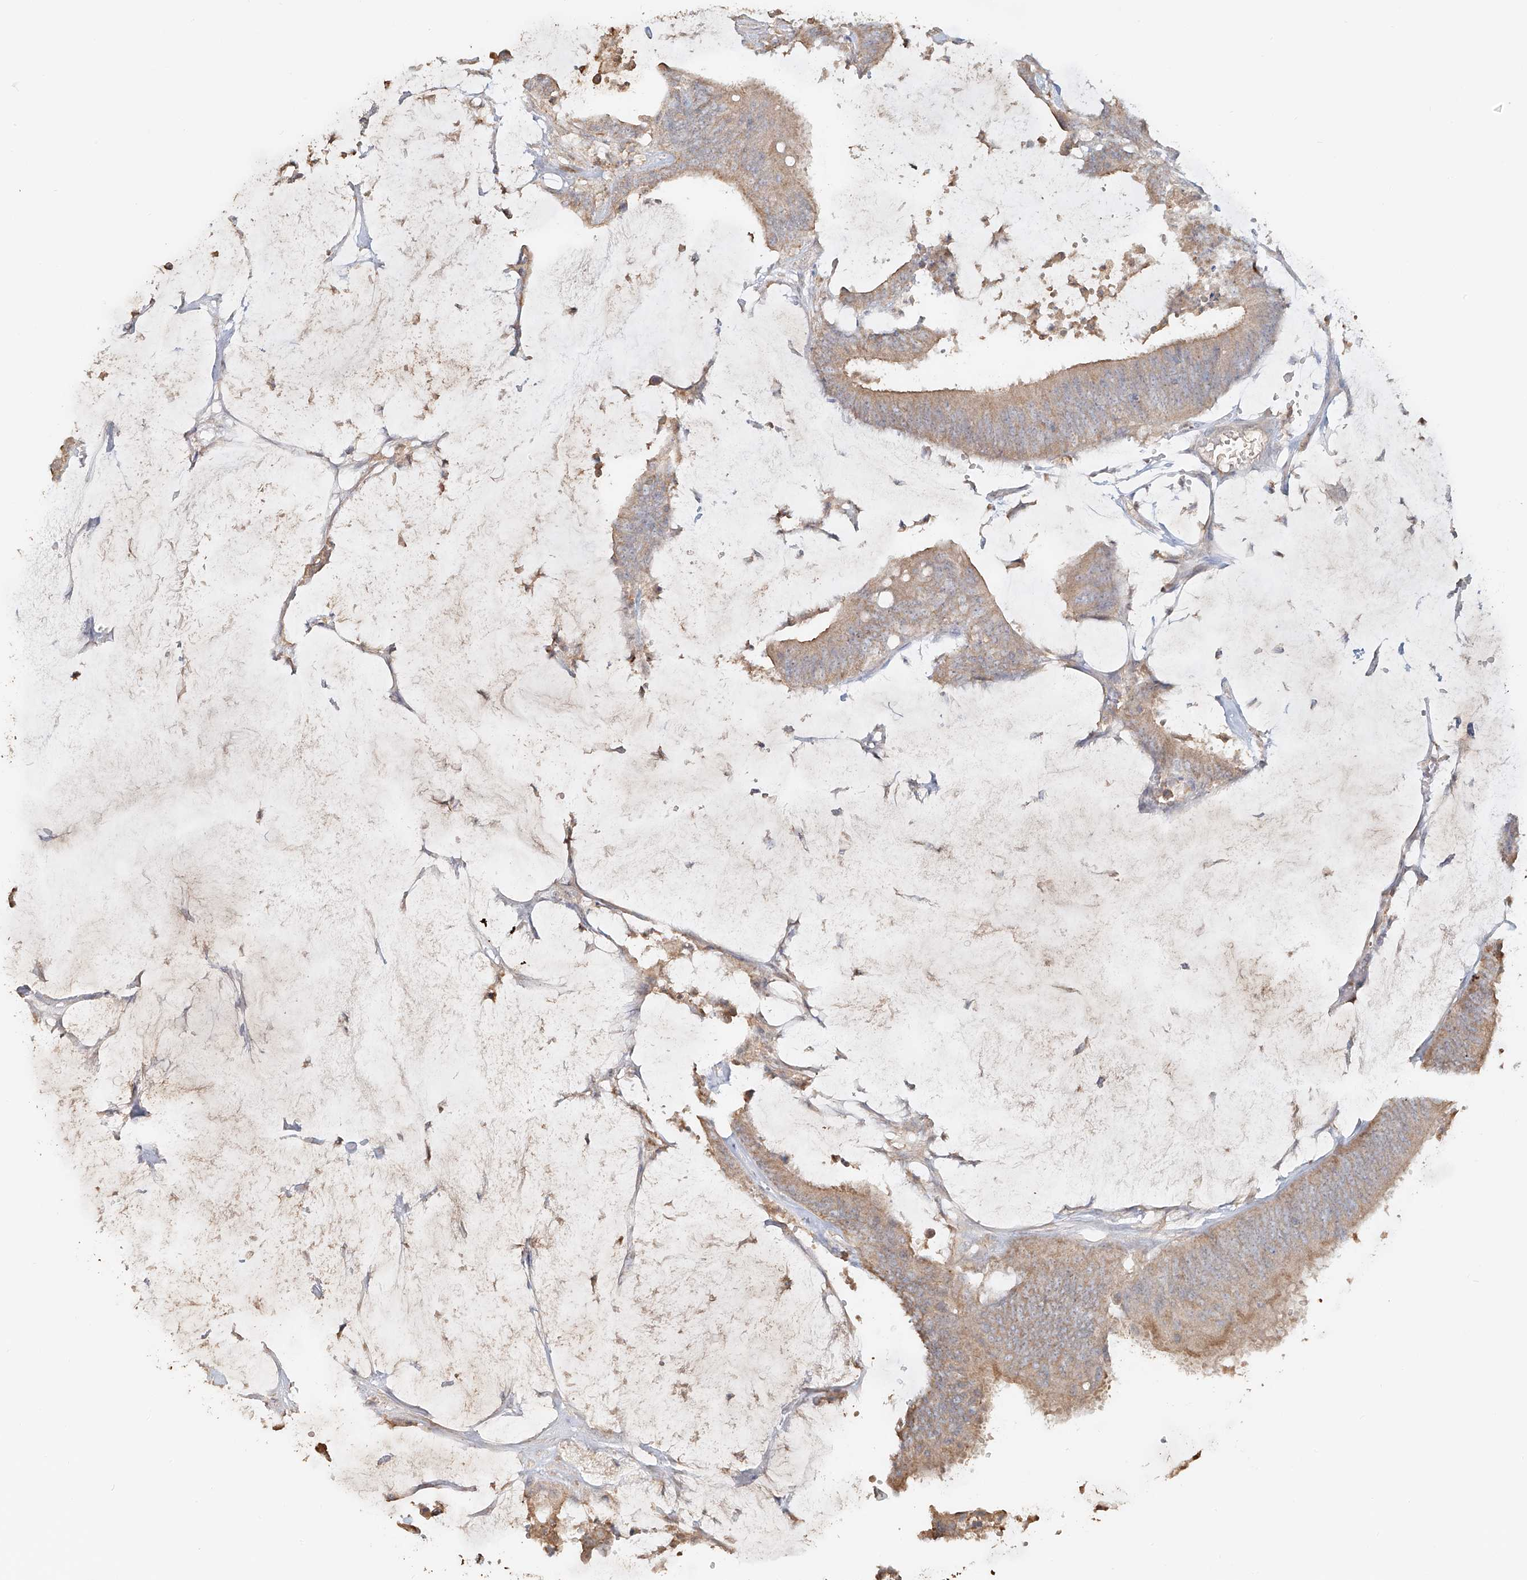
{"staining": {"intensity": "weak", "quantity": "25%-75%", "location": "cytoplasmic/membranous"}, "tissue": "colorectal cancer", "cell_type": "Tumor cells", "image_type": "cancer", "snomed": [{"axis": "morphology", "description": "Adenocarcinoma, NOS"}, {"axis": "topography", "description": "Rectum"}], "caption": "Immunohistochemical staining of human colorectal cancer (adenocarcinoma) demonstrates low levels of weak cytoplasmic/membranous protein staining in approximately 25%-75% of tumor cells.", "gene": "NPHS1", "patient": {"sex": "female", "age": 66}}